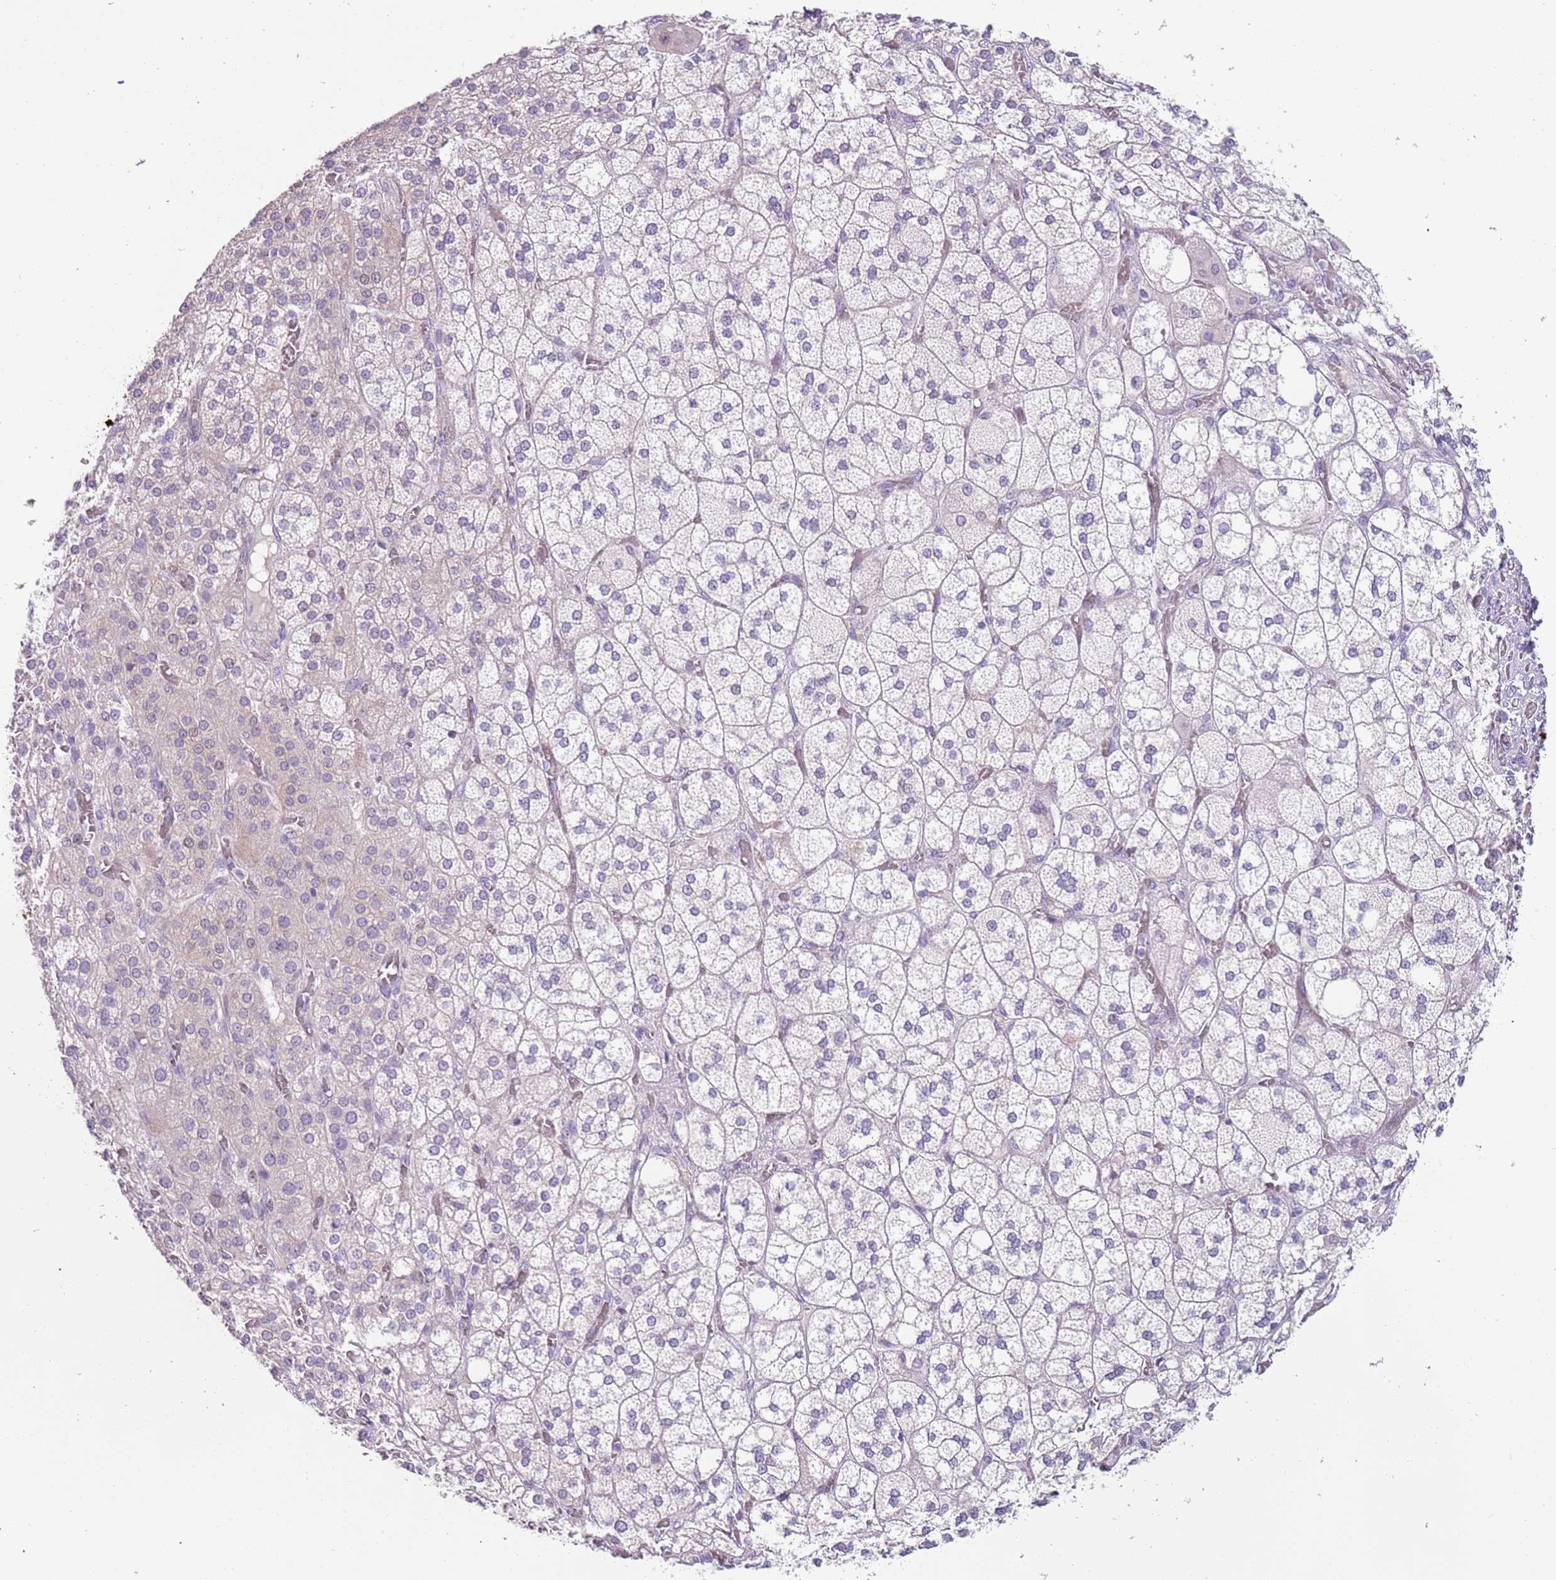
{"staining": {"intensity": "negative", "quantity": "none", "location": "none"}, "tissue": "adrenal gland", "cell_type": "Glandular cells", "image_type": "normal", "snomed": [{"axis": "morphology", "description": "Normal tissue, NOS"}, {"axis": "topography", "description": "Adrenal gland"}], "caption": "DAB immunohistochemical staining of benign human adrenal gland demonstrates no significant expression in glandular cells.", "gene": "C2CD3", "patient": {"sex": "male", "age": 61}}